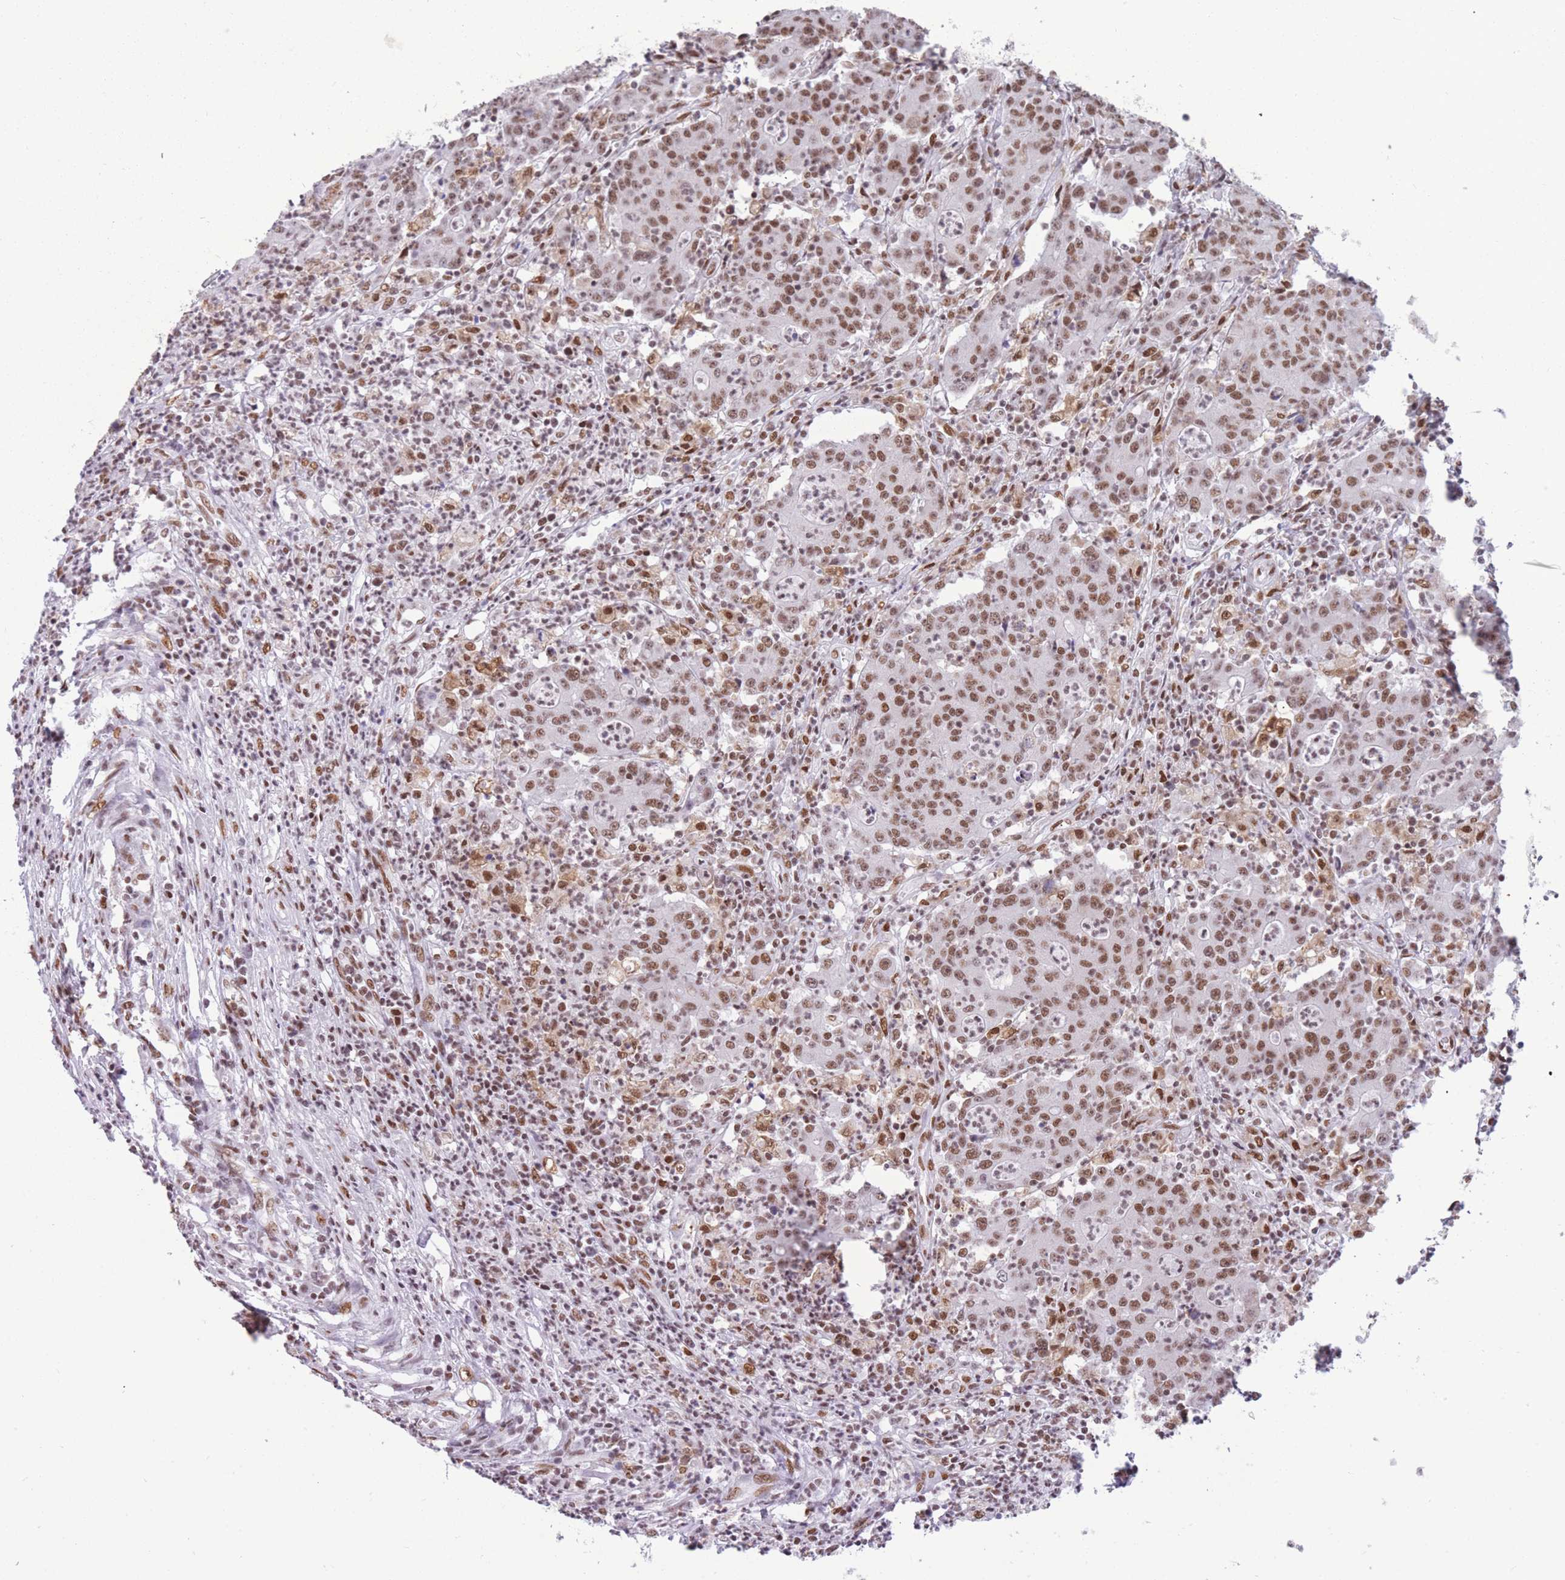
{"staining": {"intensity": "moderate", "quantity": ">75%", "location": "nuclear"}, "tissue": "colorectal cancer", "cell_type": "Tumor cells", "image_type": "cancer", "snomed": [{"axis": "morphology", "description": "Adenocarcinoma, NOS"}, {"axis": "topography", "description": "Colon"}], "caption": "Immunohistochemistry staining of colorectal cancer, which exhibits medium levels of moderate nuclear positivity in about >75% of tumor cells indicating moderate nuclear protein positivity. The staining was performed using DAB (brown) for protein detection and nuclei were counterstained in hematoxylin (blue).", "gene": "HNRNPUL1", "patient": {"sex": "male", "age": 83}}